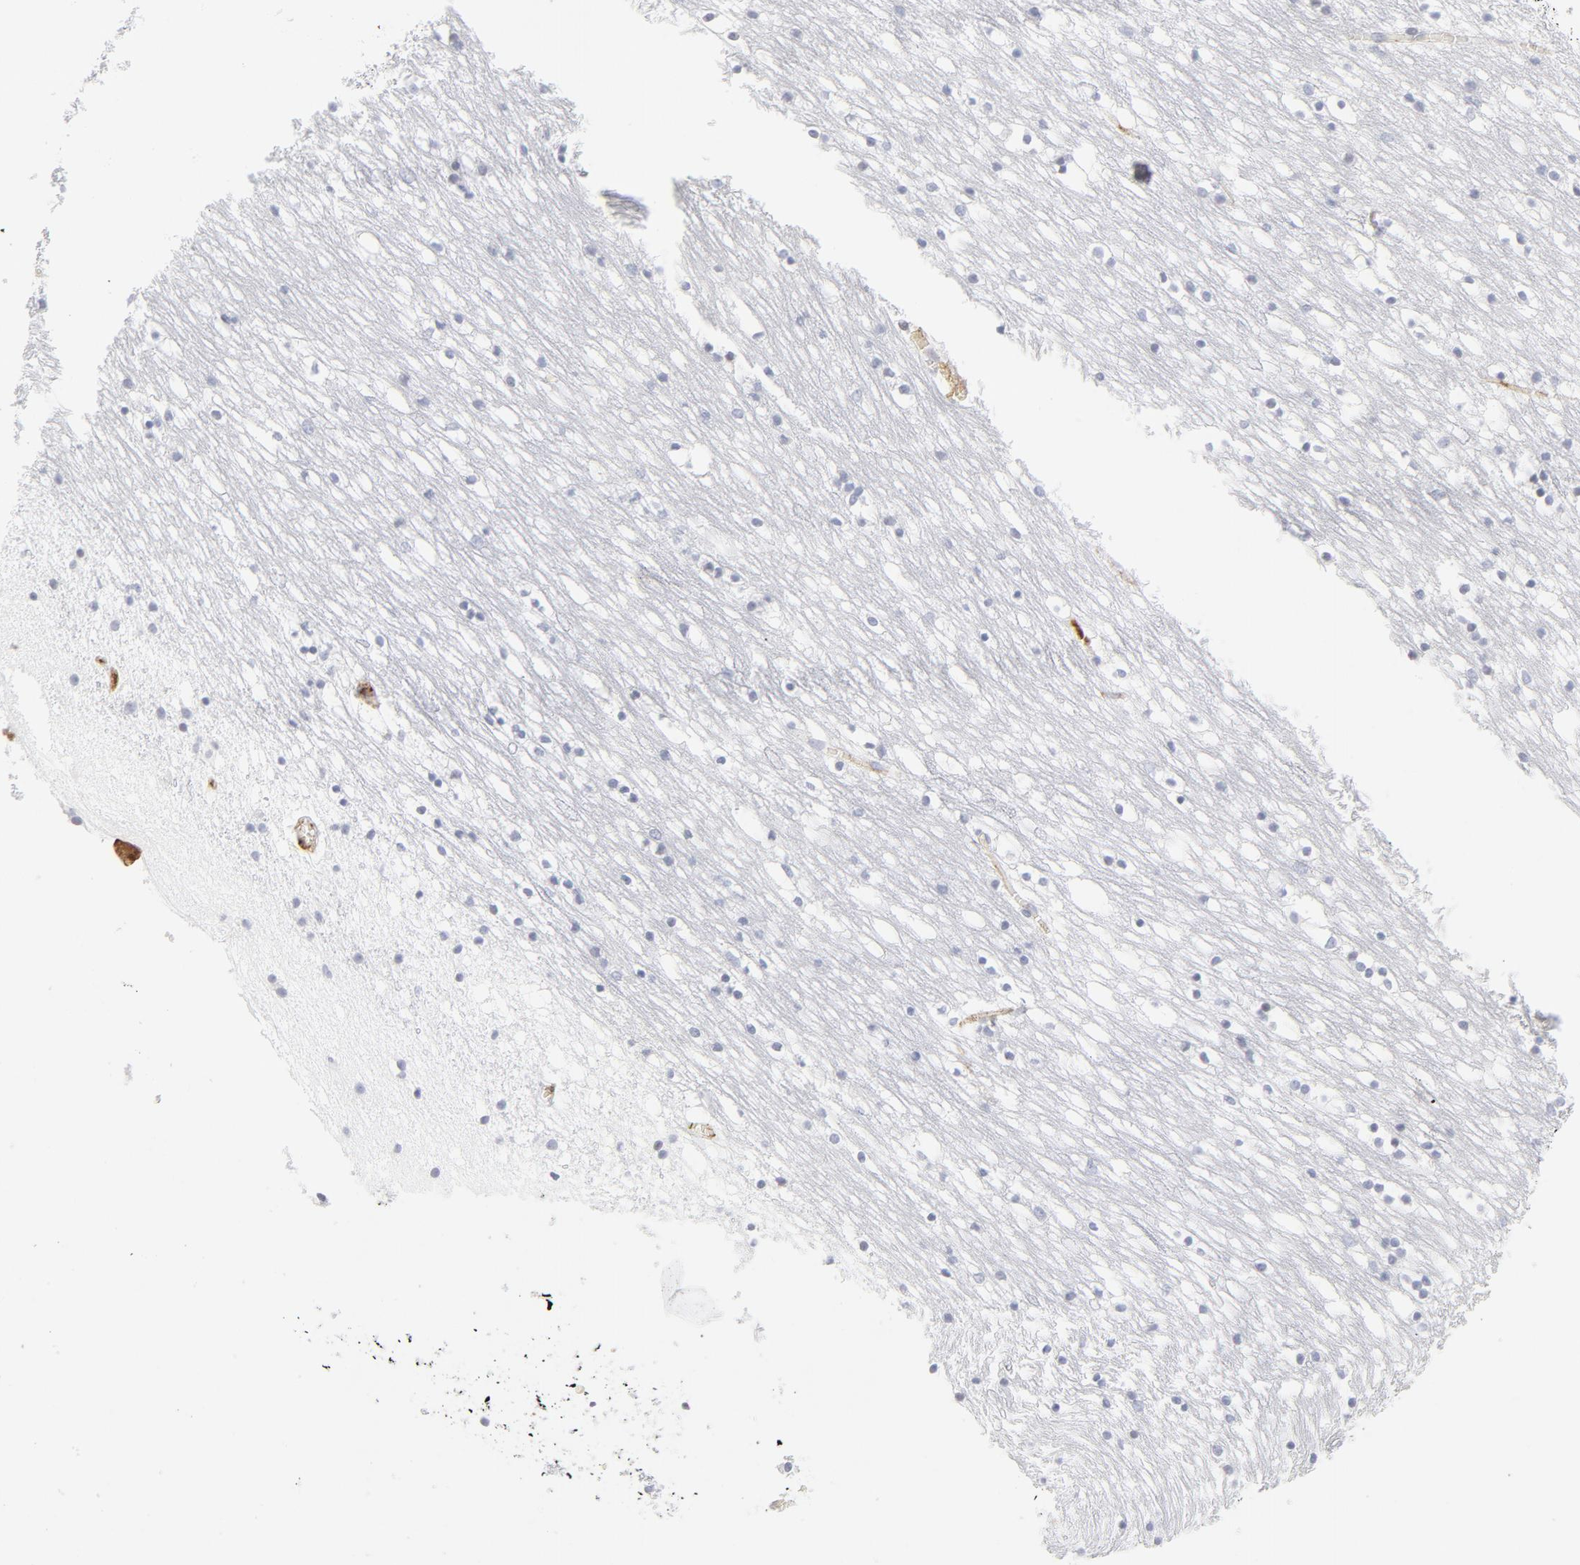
{"staining": {"intensity": "negative", "quantity": "none", "location": "none"}, "tissue": "caudate", "cell_type": "Glial cells", "image_type": "normal", "snomed": [{"axis": "morphology", "description": "Normal tissue, NOS"}, {"axis": "topography", "description": "Lateral ventricle wall"}], "caption": "This micrograph is of benign caudate stained with immunohistochemistry (IHC) to label a protein in brown with the nuclei are counter-stained blue. There is no expression in glial cells.", "gene": "PLAT", "patient": {"sex": "male", "age": 45}}